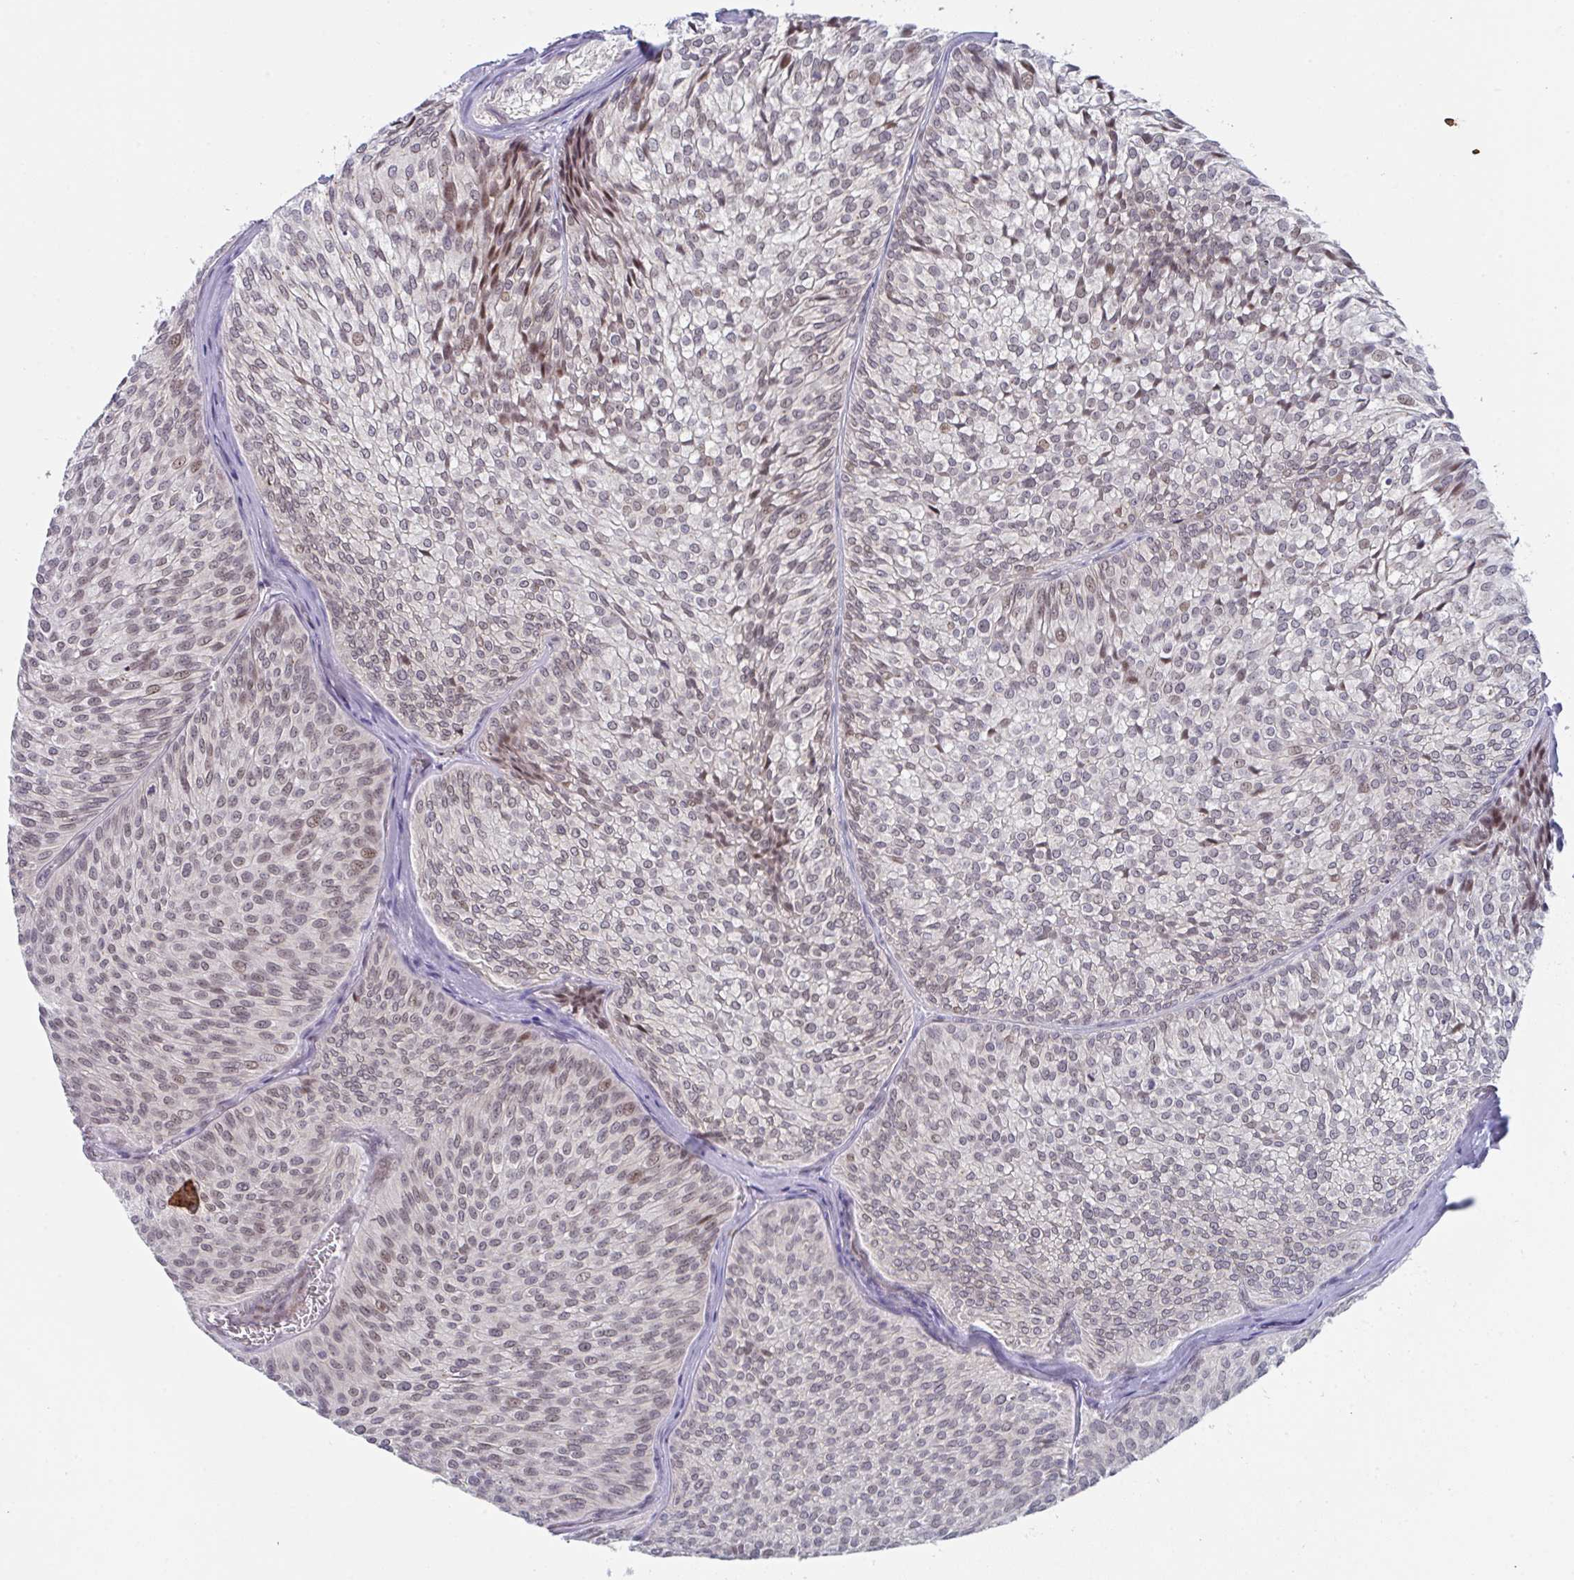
{"staining": {"intensity": "moderate", "quantity": "<25%", "location": "nuclear"}, "tissue": "urothelial cancer", "cell_type": "Tumor cells", "image_type": "cancer", "snomed": [{"axis": "morphology", "description": "Urothelial carcinoma, Low grade"}, {"axis": "topography", "description": "Urinary bladder"}], "caption": "Immunohistochemical staining of urothelial cancer displays moderate nuclear protein expression in approximately <25% of tumor cells.", "gene": "RBM18", "patient": {"sex": "male", "age": 91}}